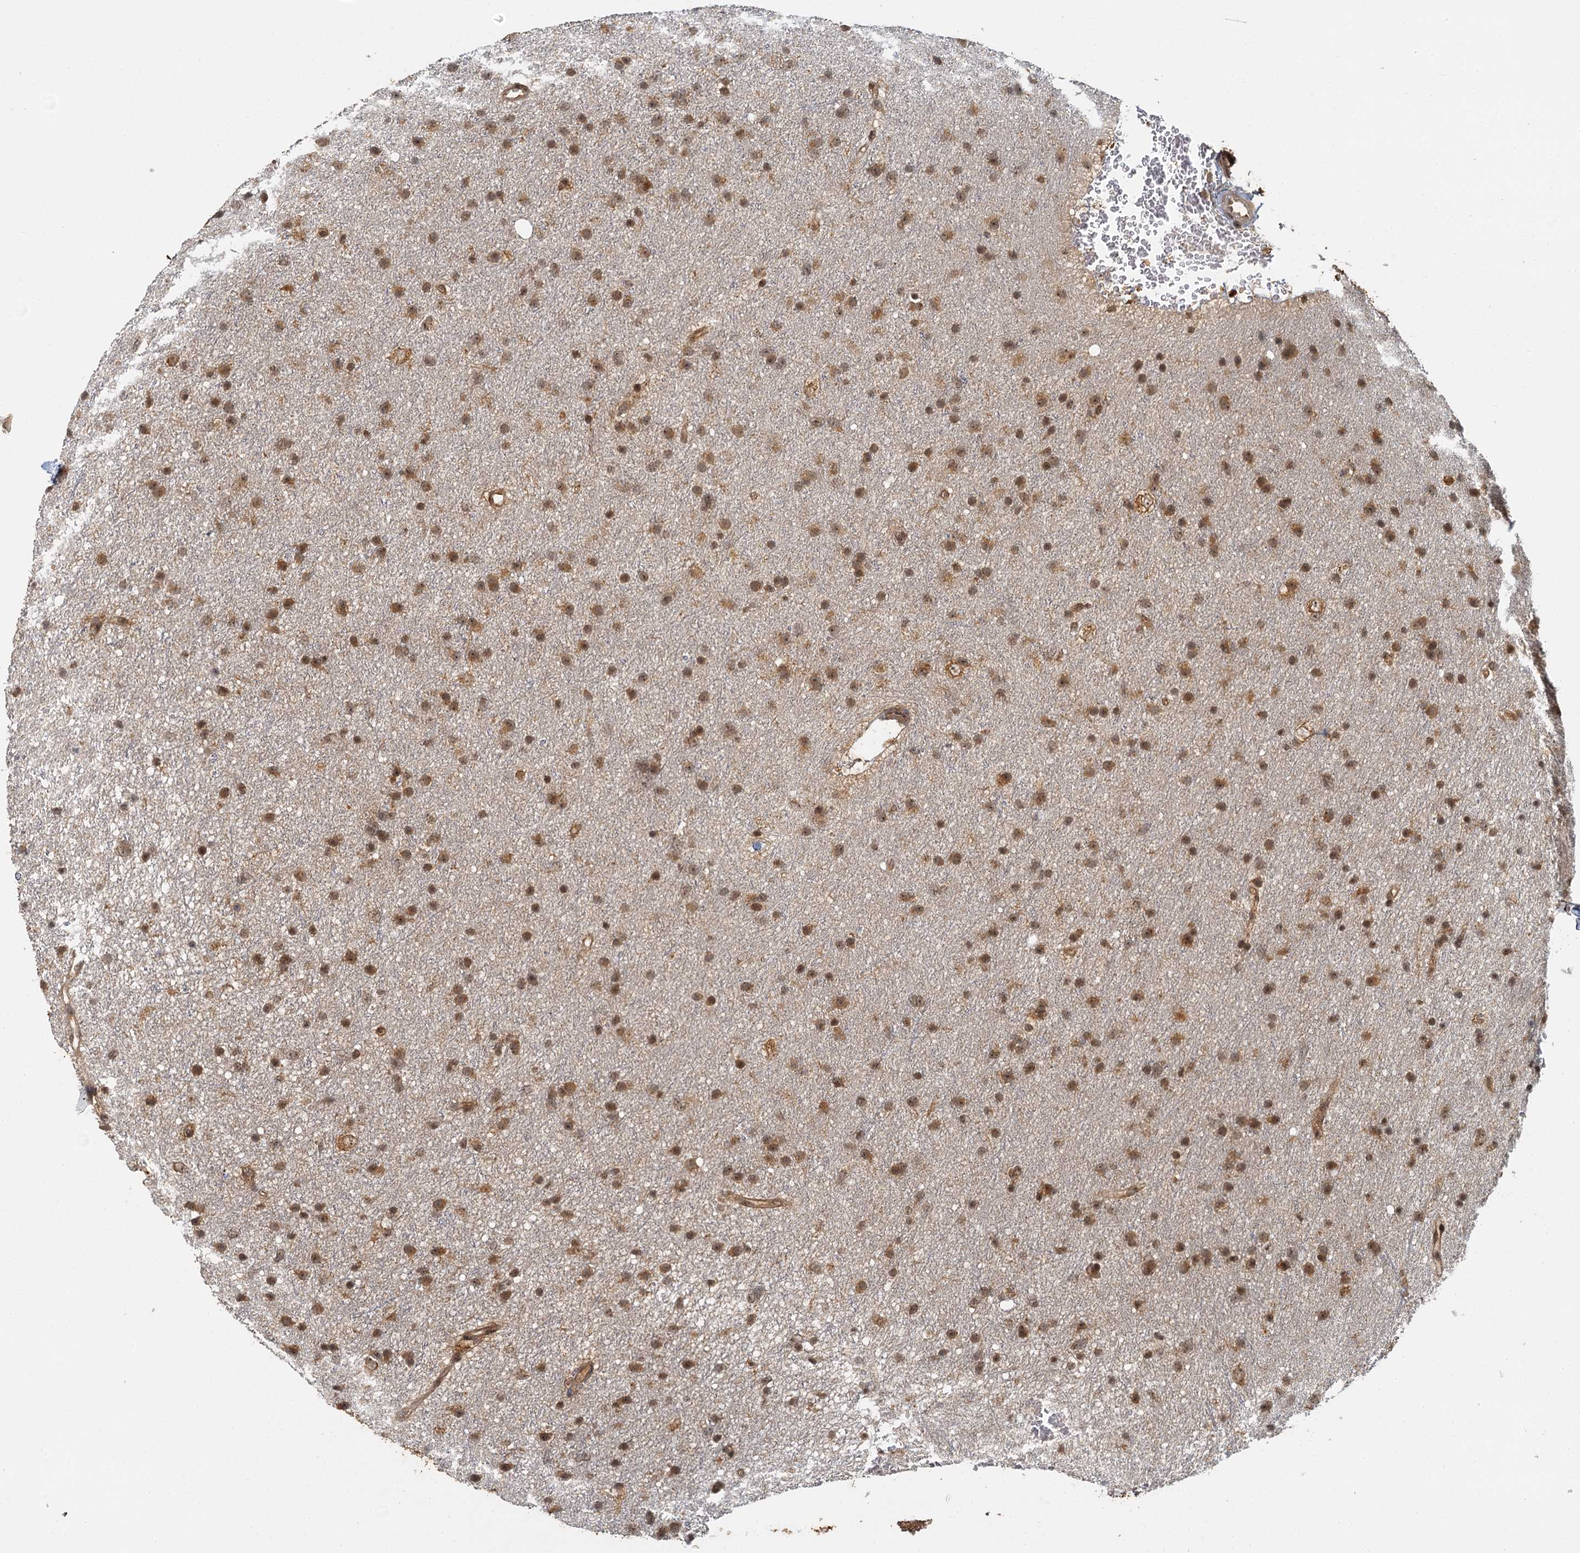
{"staining": {"intensity": "moderate", "quantity": ">75%", "location": "cytoplasmic/membranous,nuclear"}, "tissue": "glioma", "cell_type": "Tumor cells", "image_type": "cancer", "snomed": [{"axis": "morphology", "description": "Glioma, malignant, Low grade"}, {"axis": "topography", "description": "Cerebral cortex"}], "caption": "Glioma stained for a protein demonstrates moderate cytoplasmic/membranous and nuclear positivity in tumor cells.", "gene": "ZNF549", "patient": {"sex": "female", "age": 39}}